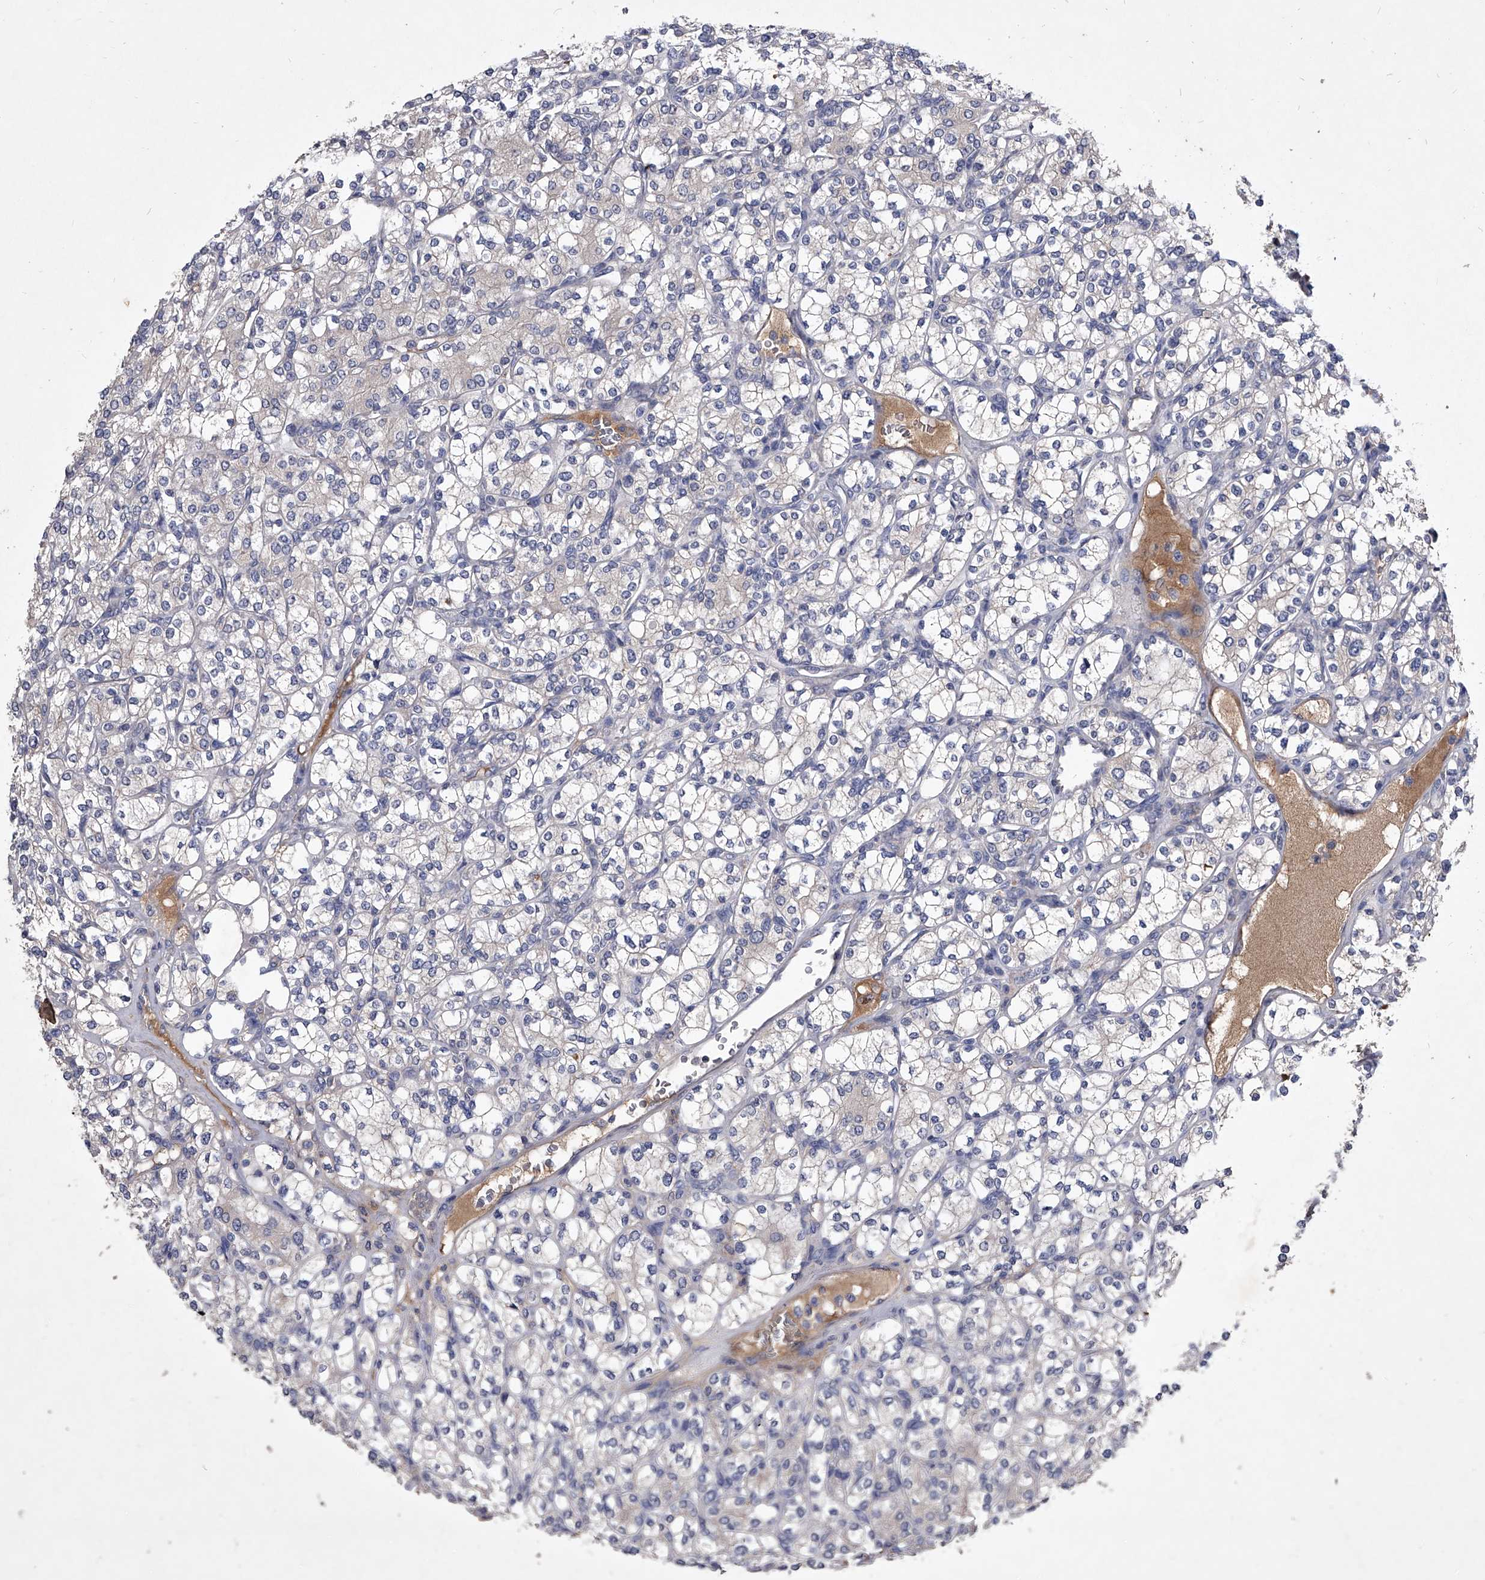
{"staining": {"intensity": "negative", "quantity": "none", "location": "none"}, "tissue": "renal cancer", "cell_type": "Tumor cells", "image_type": "cancer", "snomed": [{"axis": "morphology", "description": "Adenocarcinoma, NOS"}, {"axis": "topography", "description": "Kidney"}], "caption": "Immunohistochemistry histopathology image of renal adenocarcinoma stained for a protein (brown), which reveals no positivity in tumor cells. (DAB (3,3'-diaminobenzidine) IHC with hematoxylin counter stain).", "gene": "C5", "patient": {"sex": "male", "age": 77}}